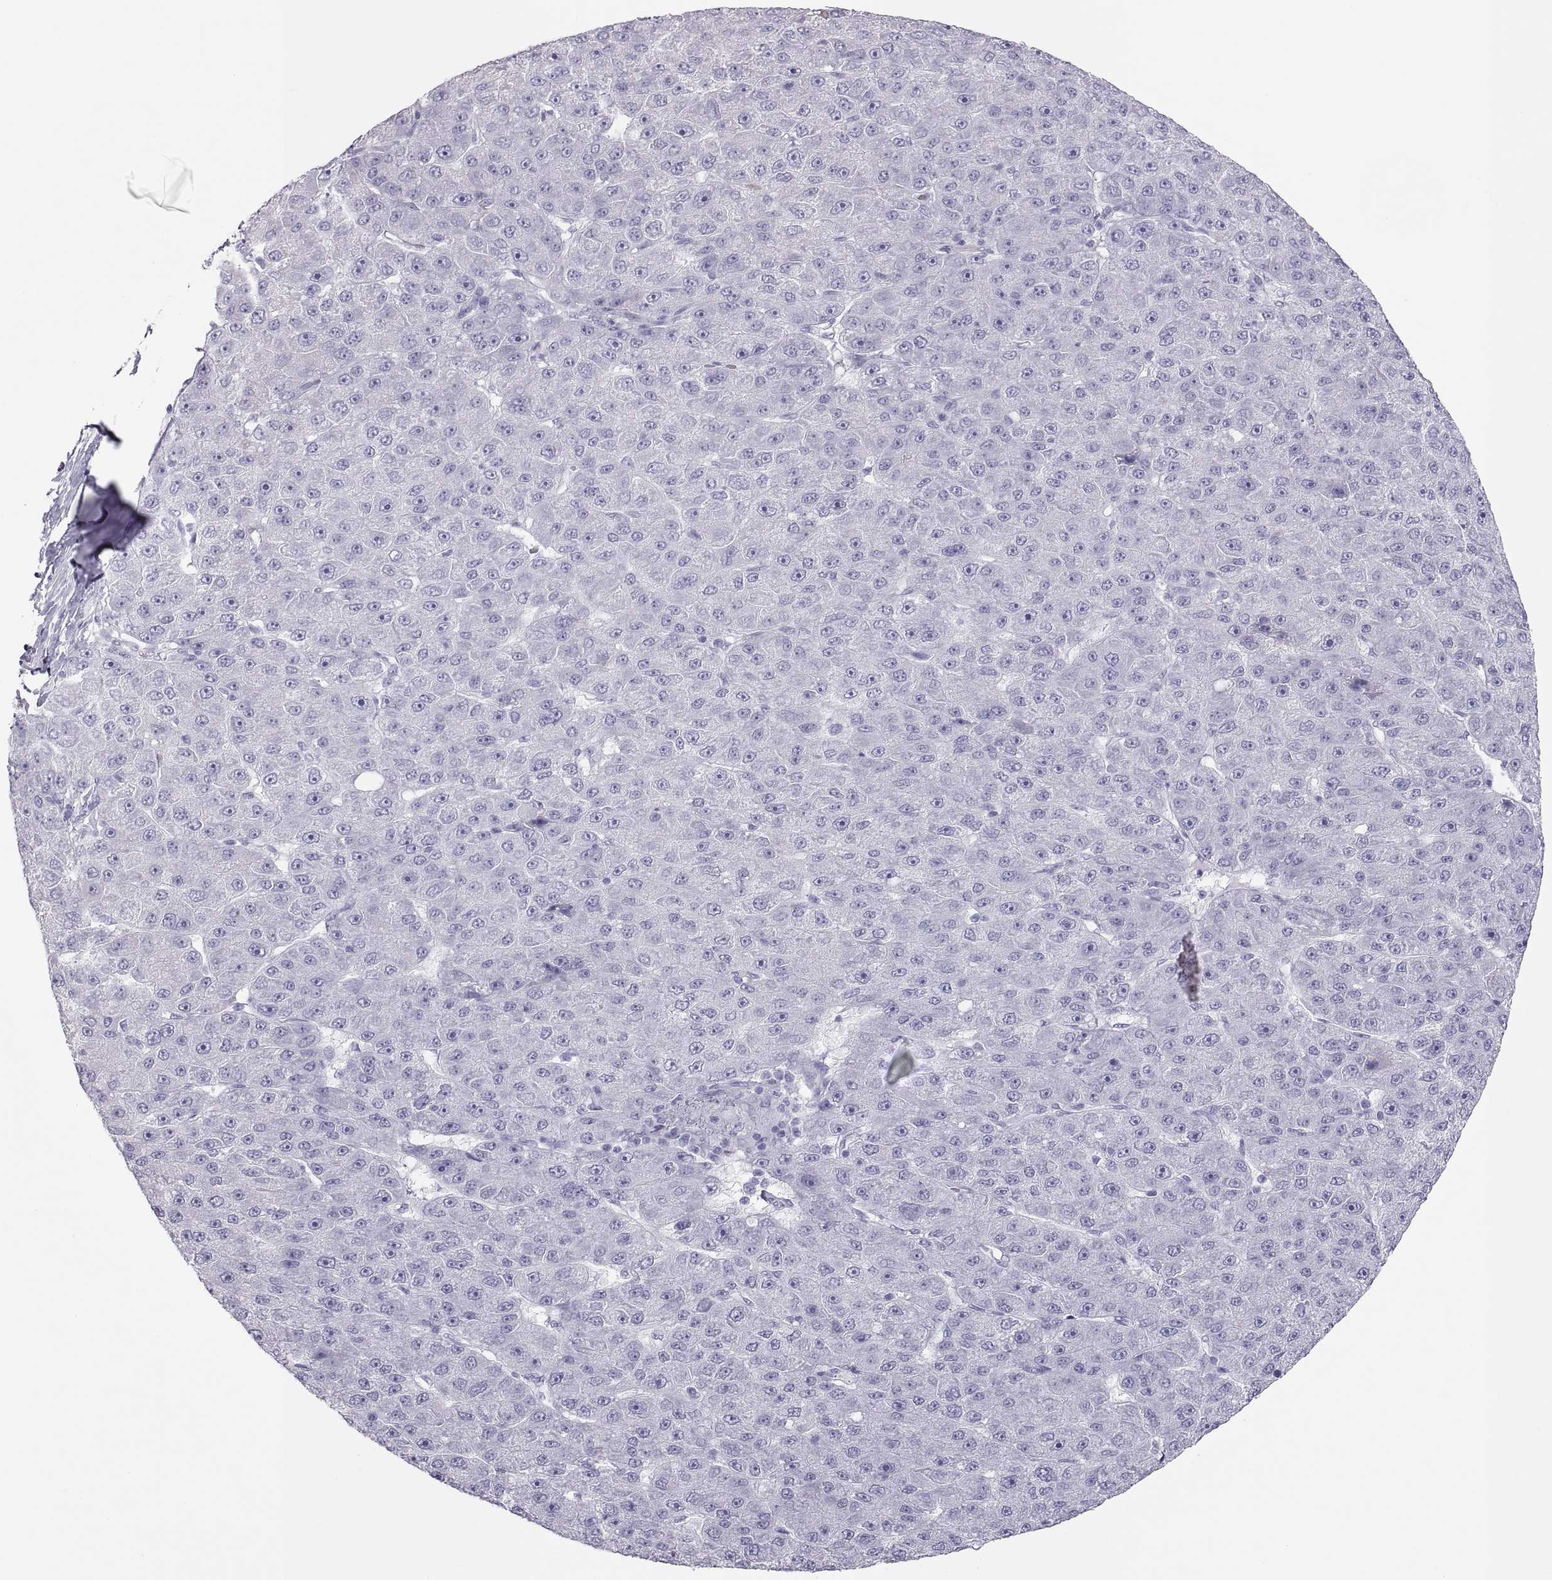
{"staining": {"intensity": "negative", "quantity": "none", "location": "none"}, "tissue": "liver cancer", "cell_type": "Tumor cells", "image_type": "cancer", "snomed": [{"axis": "morphology", "description": "Carcinoma, Hepatocellular, NOS"}, {"axis": "topography", "description": "Liver"}], "caption": "The immunohistochemistry (IHC) image has no significant positivity in tumor cells of liver cancer tissue. The staining was performed using DAB to visualize the protein expression in brown, while the nuclei were stained in blue with hematoxylin (Magnification: 20x).", "gene": "SEMG1", "patient": {"sex": "male", "age": 67}}